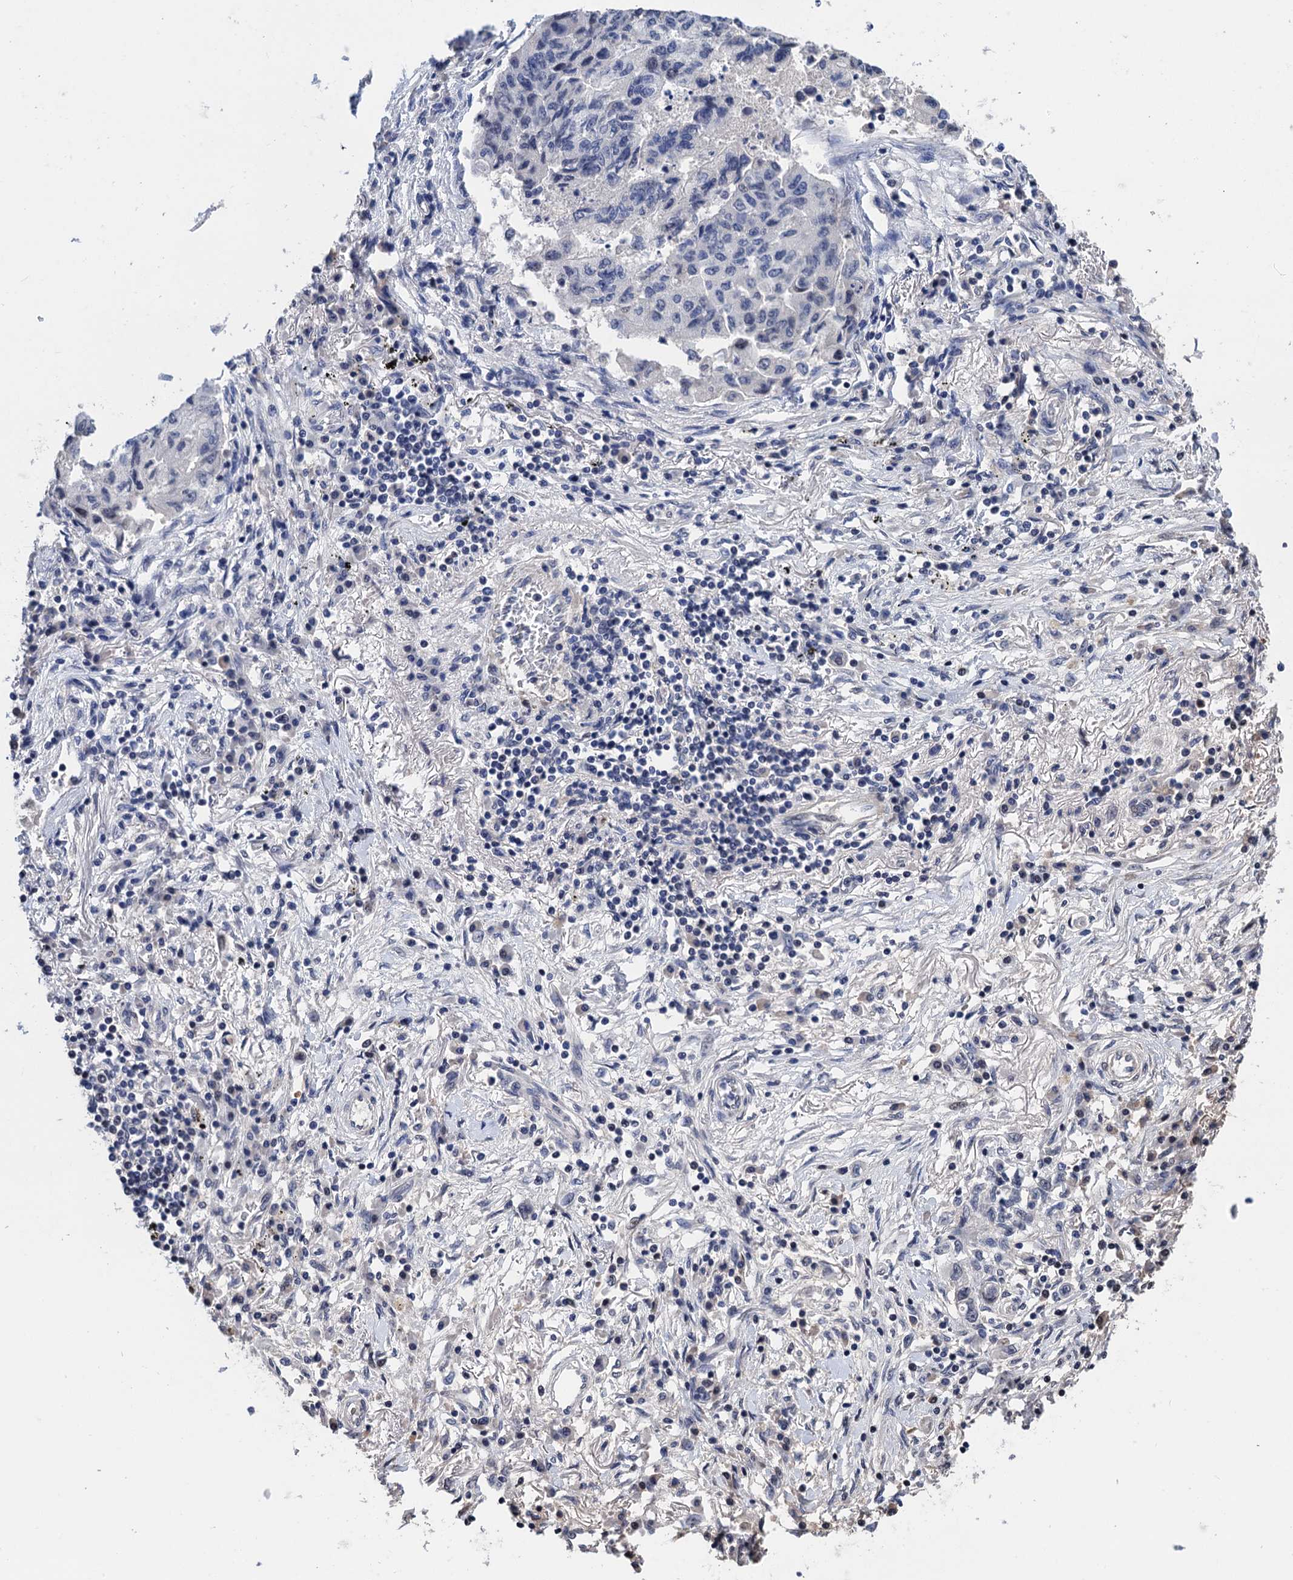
{"staining": {"intensity": "negative", "quantity": "none", "location": "none"}, "tissue": "lung cancer", "cell_type": "Tumor cells", "image_type": "cancer", "snomed": [{"axis": "morphology", "description": "Squamous cell carcinoma, NOS"}, {"axis": "topography", "description": "Lung"}], "caption": "Immunohistochemical staining of lung cancer (squamous cell carcinoma) displays no significant staining in tumor cells.", "gene": "ART5", "patient": {"sex": "male", "age": 74}}